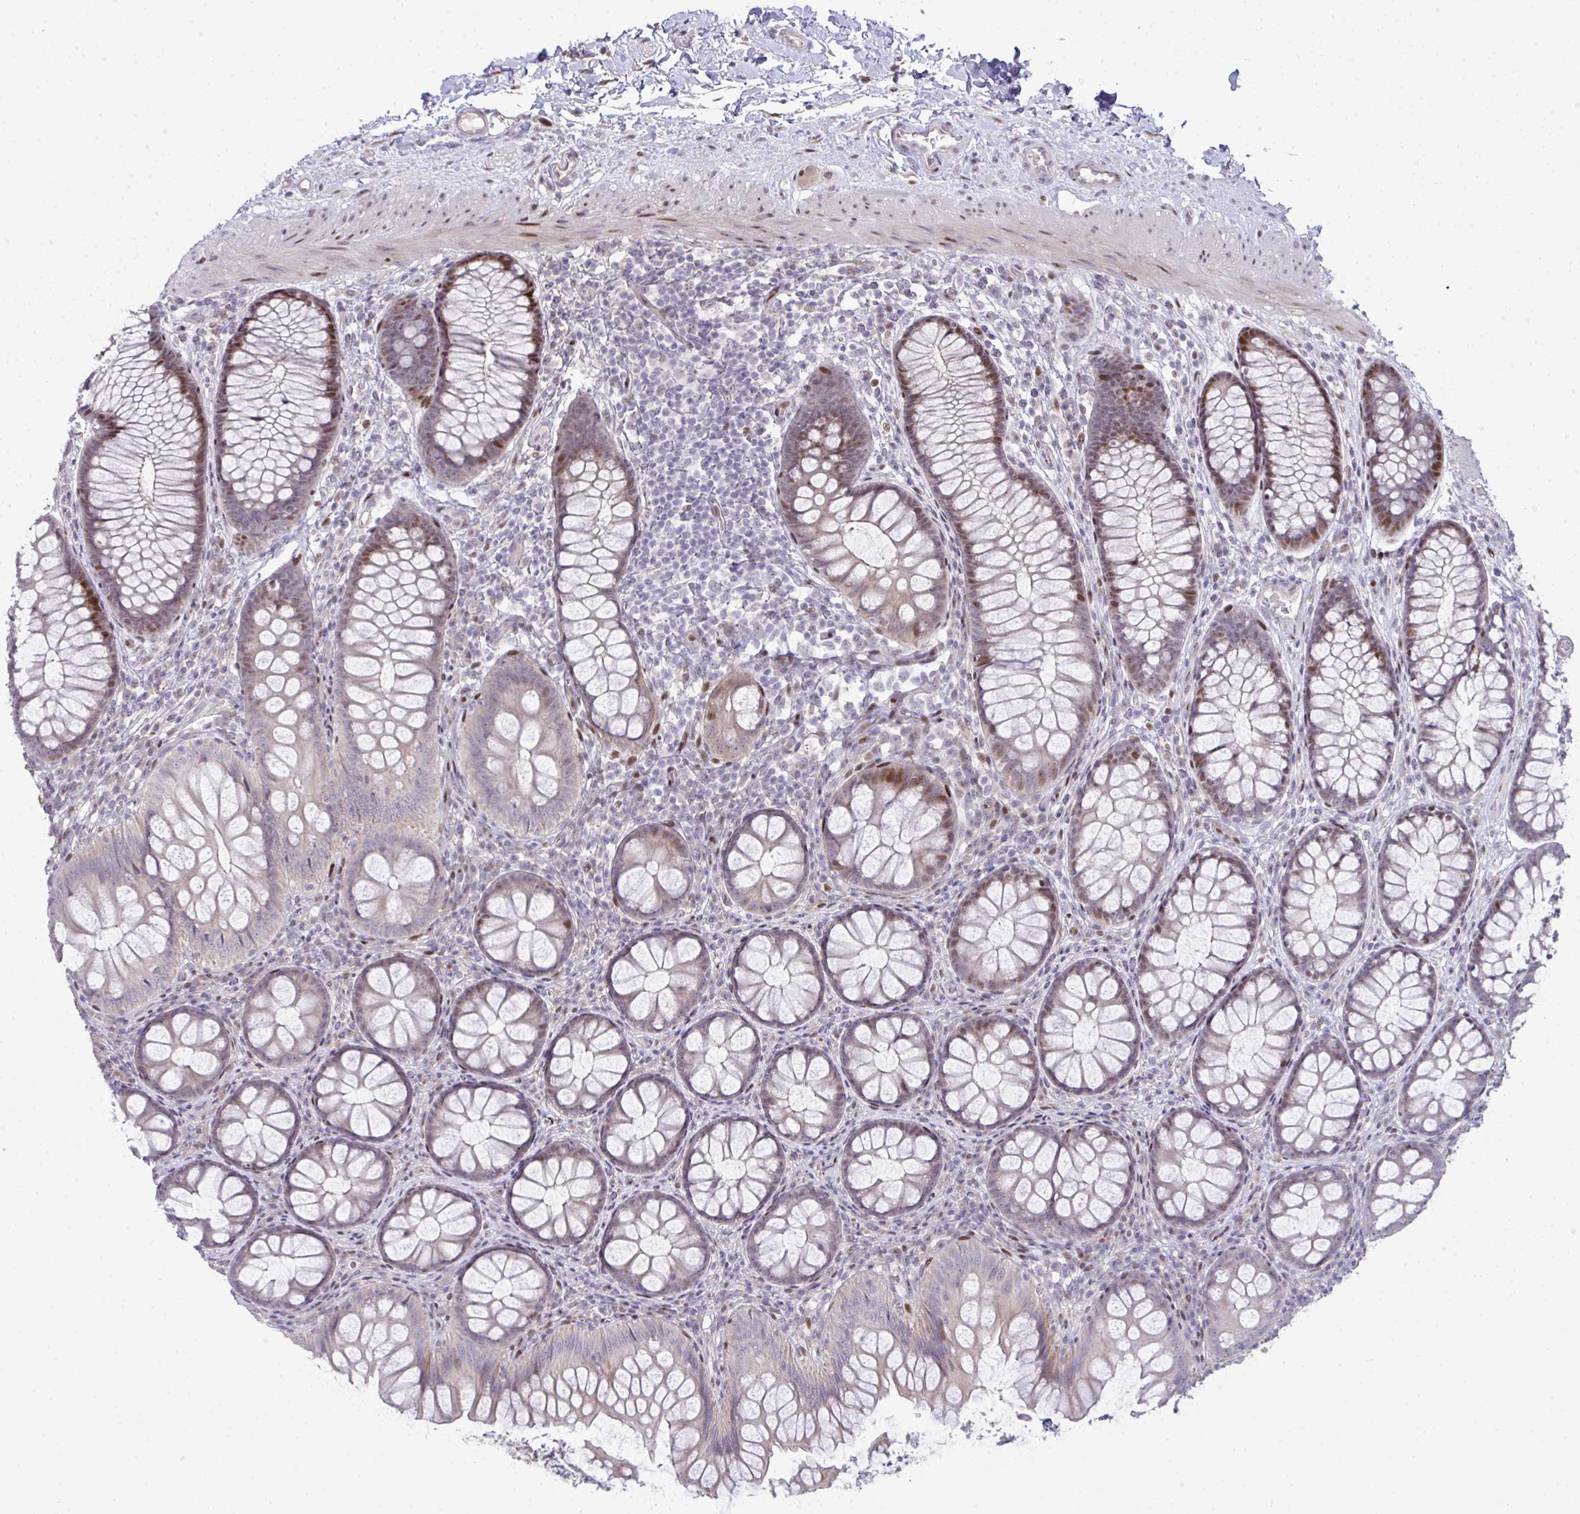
{"staining": {"intensity": "negative", "quantity": "none", "location": "none"}, "tissue": "colon", "cell_type": "Endothelial cells", "image_type": "normal", "snomed": [{"axis": "morphology", "description": "Normal tissue, NOS"}, {"axis": "morphology", "description": "Adenoma, NOS"}, {"axis": "topography", "description": "Soft tissue"}, {"axis": "topography", "description": "Colon"}], "caption": "Endothelial cells are negative for protein expression in benign human colon. (Brightfield microscopy of DAB (3,3'-diaminobenzidine) immunohistochemistry (IHC) at high magnification).", "gene": "GALNT16", "patient": {"sex": "male", "age": 47}}